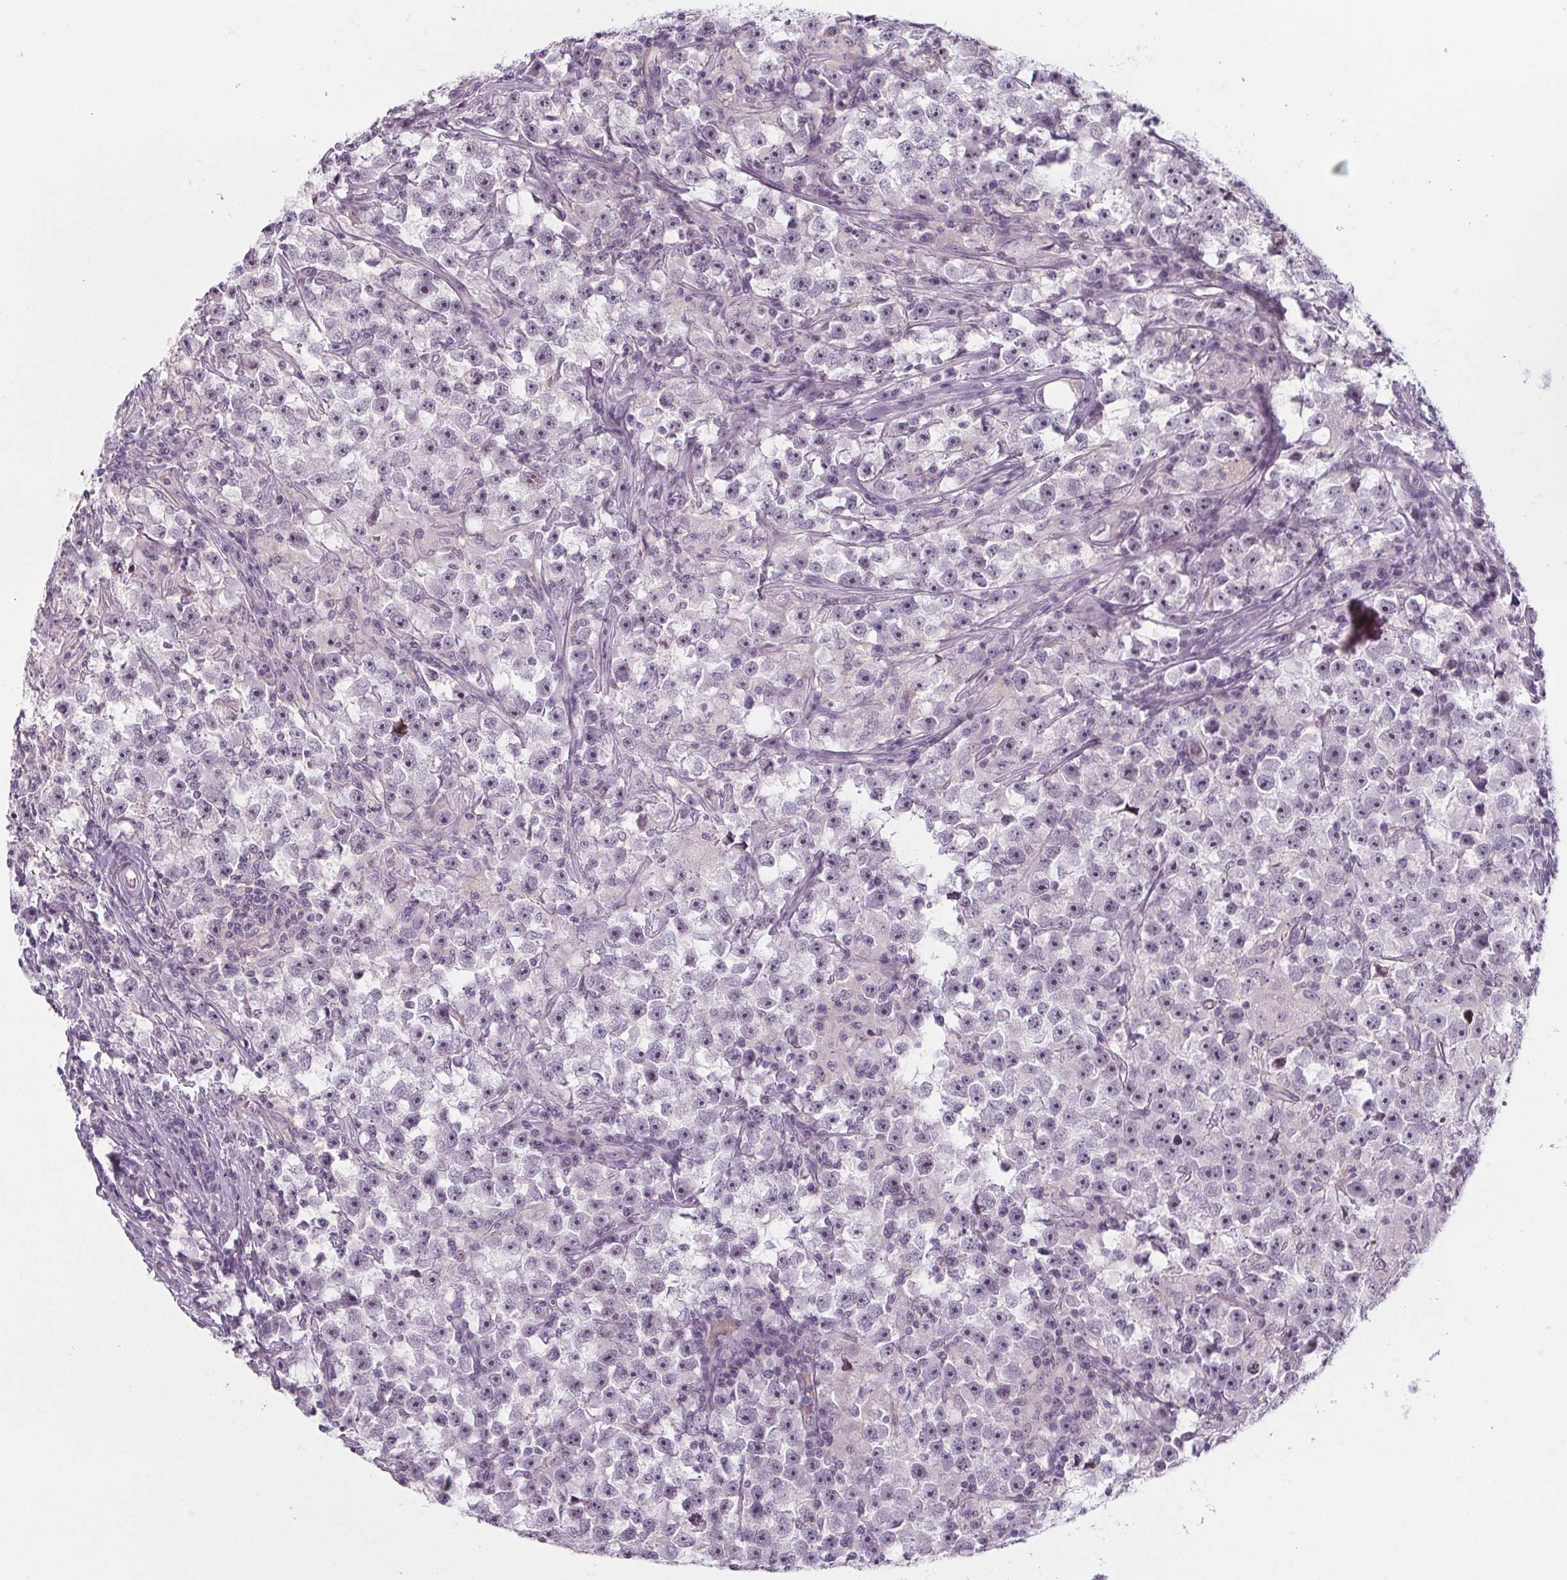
{"staining": {"intensity": "weak", "quantity": "25%-75%", "location": "nuclear"}, "tissue": "testis cancer", "cell_type": "Tumor cells", "image_type": "cancer", "snomed": [{"axis": "morphology", "description": "Seminoma, NOS"}, {"axis": "topography", "description": "Testis"}], "caption": "Testis cancer was stained to show a protein in brown. There is low levels of weak nuclear staining in approximately 25%-75% of tumor cells. (Stains: DAB in brown, nuclei in blue, Microscopy: brightfield microscopy at high magnification).", "gene": "NOLC1", "patient": {"sex": "male", "age": 33}}